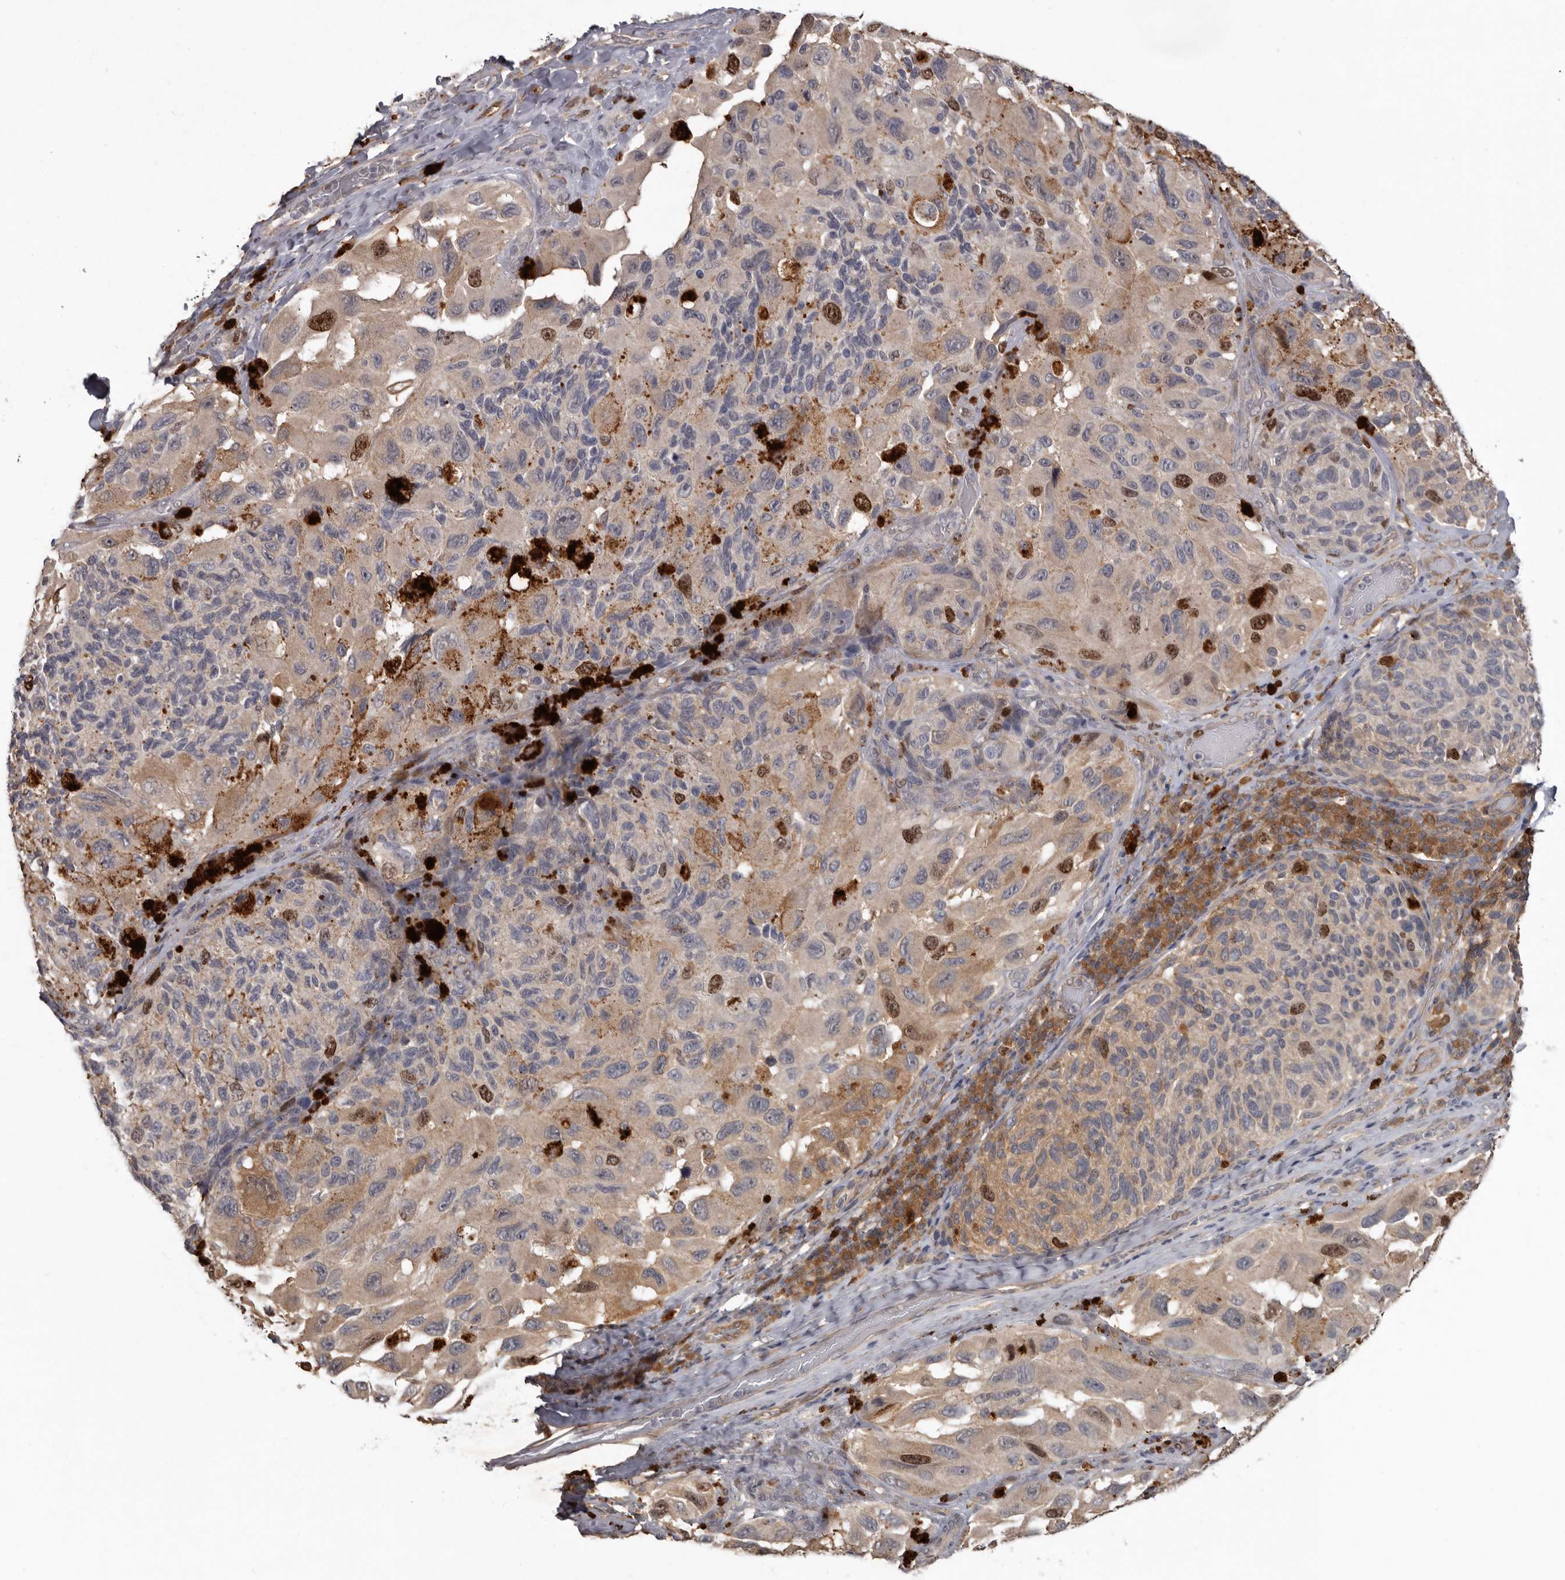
{"staining": {"intensity": "moderate", "quantity": "<25%", "location": "nuclear"}, "tissue": "melanoma", "cell_type": "Tumor cells", "image_type": "cancer", "snomed": [{"axis": "morphology", "description": "Malignant melanoma, NOS"}, {"axis": "topography", "description": "Skin"}], "caption": "DAB (3,3'-diaminobenzidine) immunohistochemical staining of malignant melanoma exhibits moderate nuclear protein staining in approximately <25% of tumor cells. (IHC, brightfield microscopy, high magnification).", "gene": "CDCA8", "patient": {"sex": "female", "age": 73}}